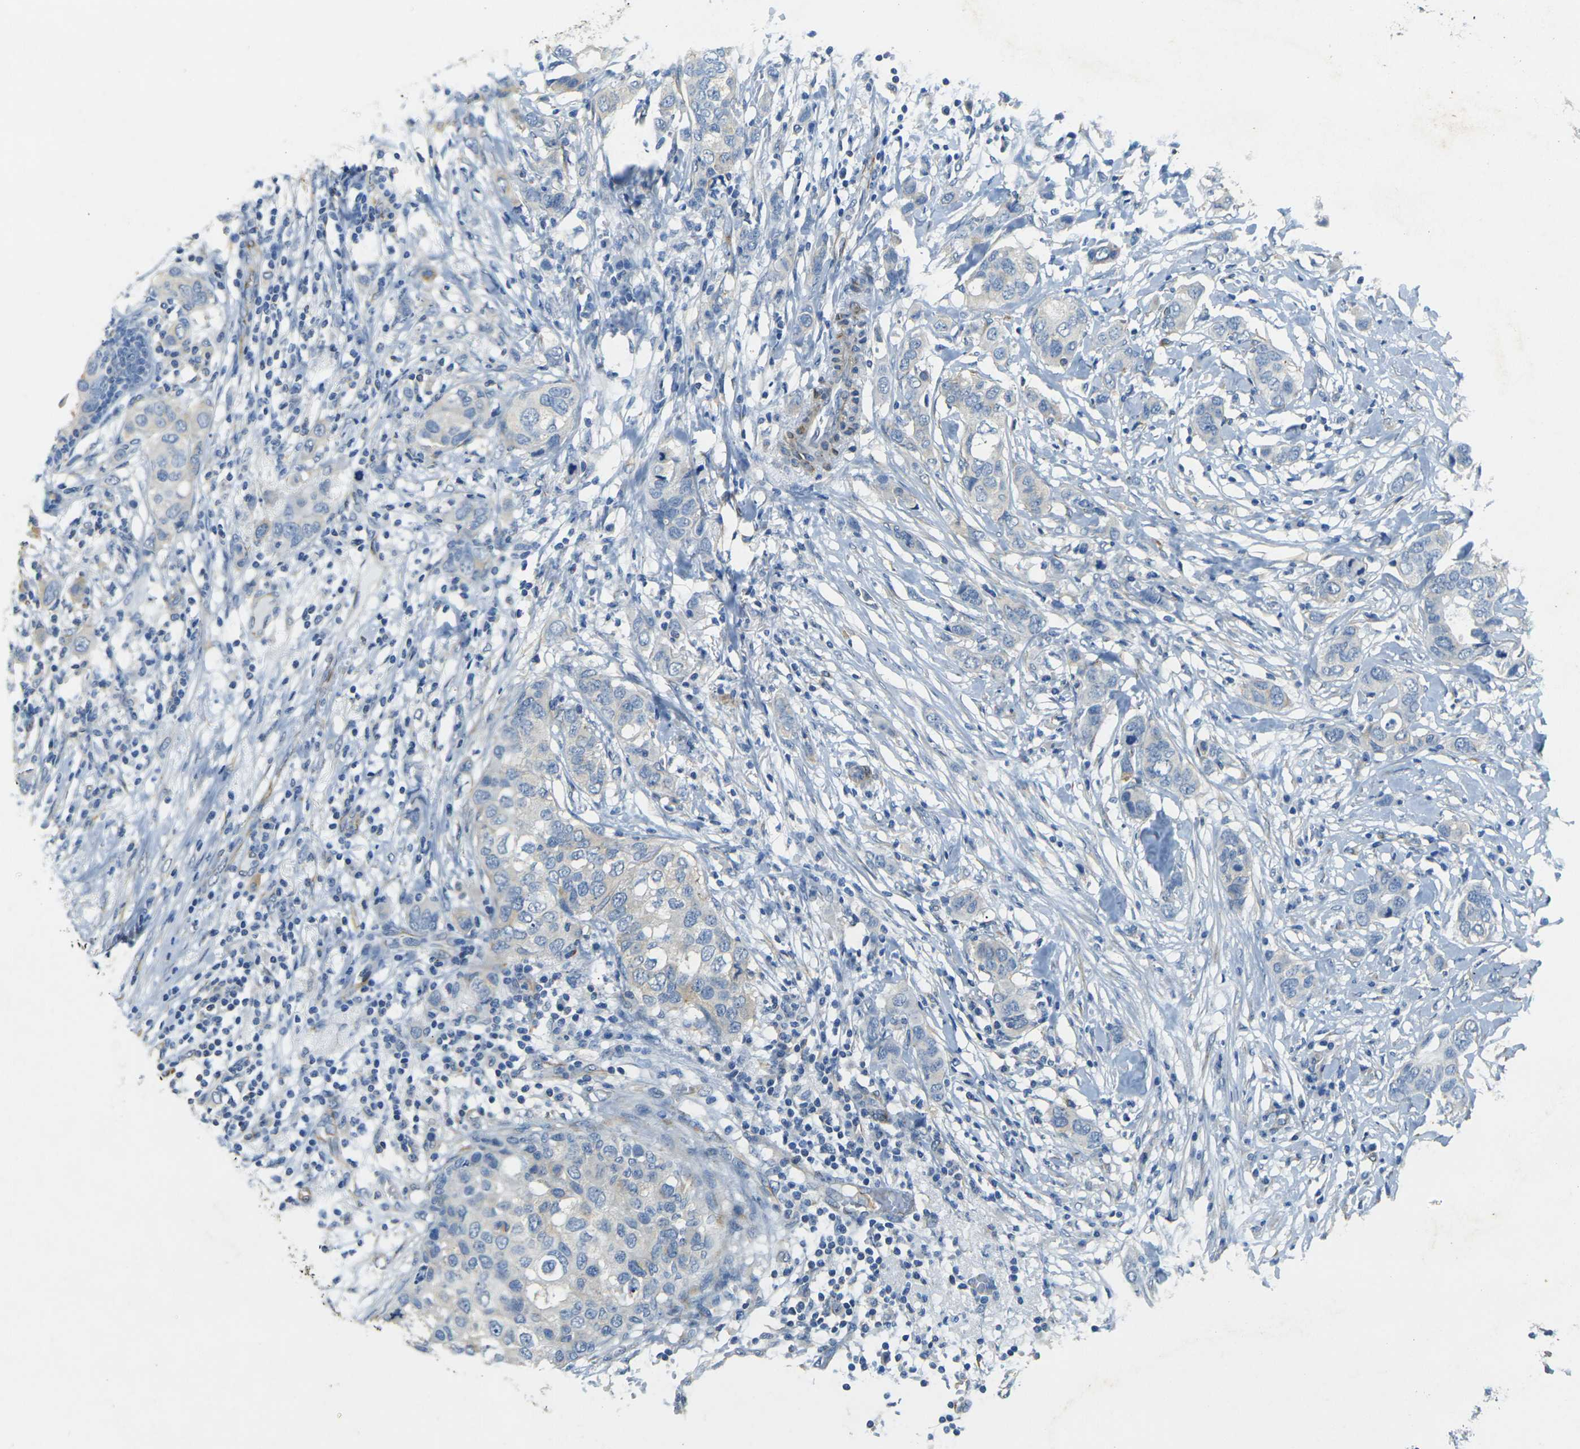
{"staining": {"intensity": "negative", "quantity": "none", "location": "none"}, "tissue": "breast cancer", "cell_type": "Tumor cells", "image_type": "cancer", "snomed": [{"axis": "morphology", "description": "Duct carcinoma"}, {"axis": "topography", "description": "Breast"}], "caption": "Tumor cells show no significant staining in breast cancer.", "gene": "SORT1", "patient": {"sex": "female", "age": 50}}